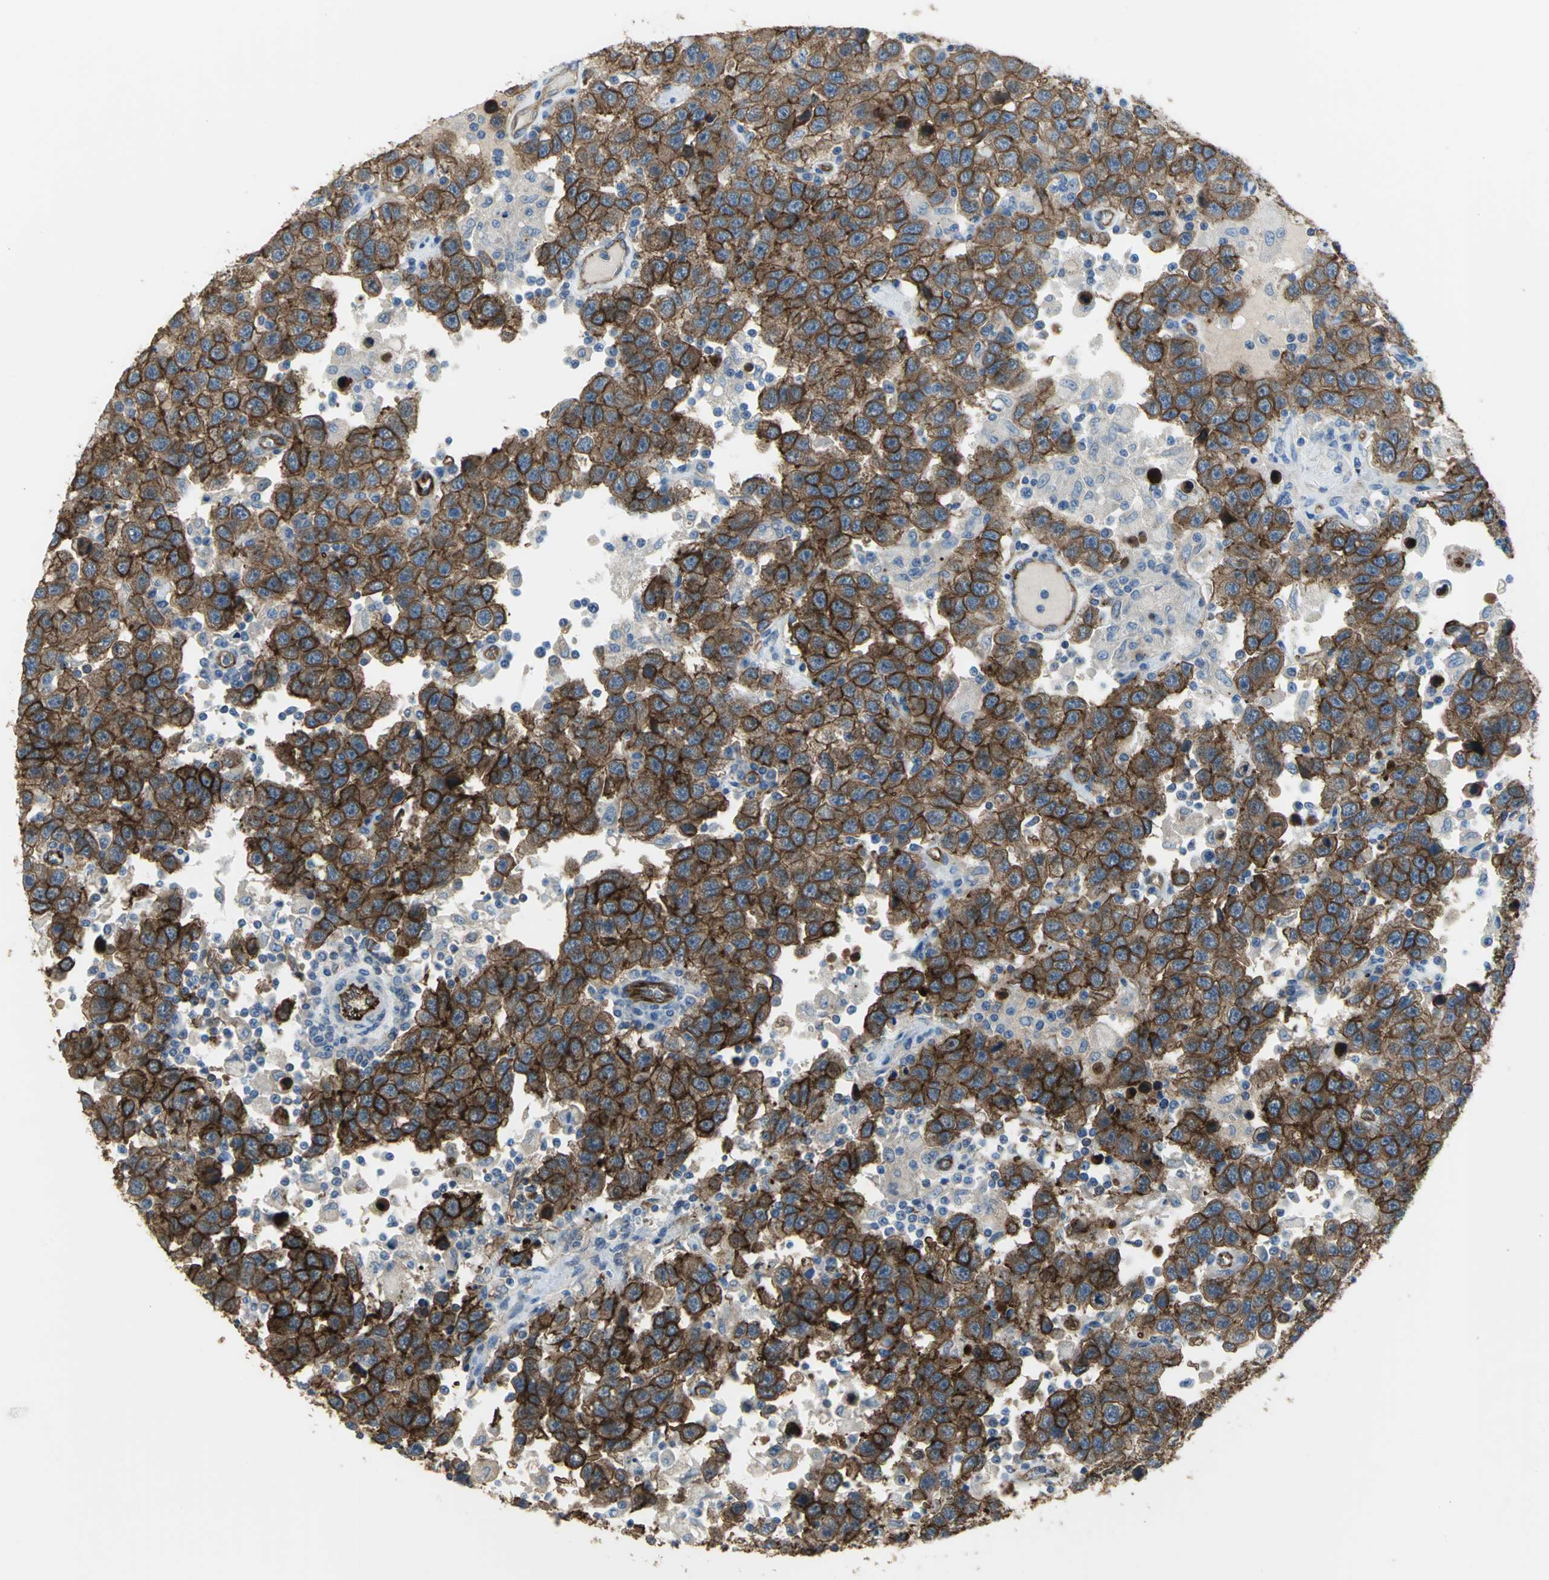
{"staining": {"intensity": "strong", "quantity": ">75%", "location": "cytoplasmic/membranous"}, "tissue": "testis cancer", "cell_type": "Tumor cells", "image_type": "cancer", "snomed": [{"axis": "morphology", "description": "Seminoma, NOS"}, {"axis": "topography", "description": "Testis"}], "caption": "DAB immunohistochemical staining of human testis seminoma exhibits strong cytoplasmic/membranous protein staining in about >75% of tumor cells.", "gene": "FLNB", "patient": {"sex": "male", "age": 41}}